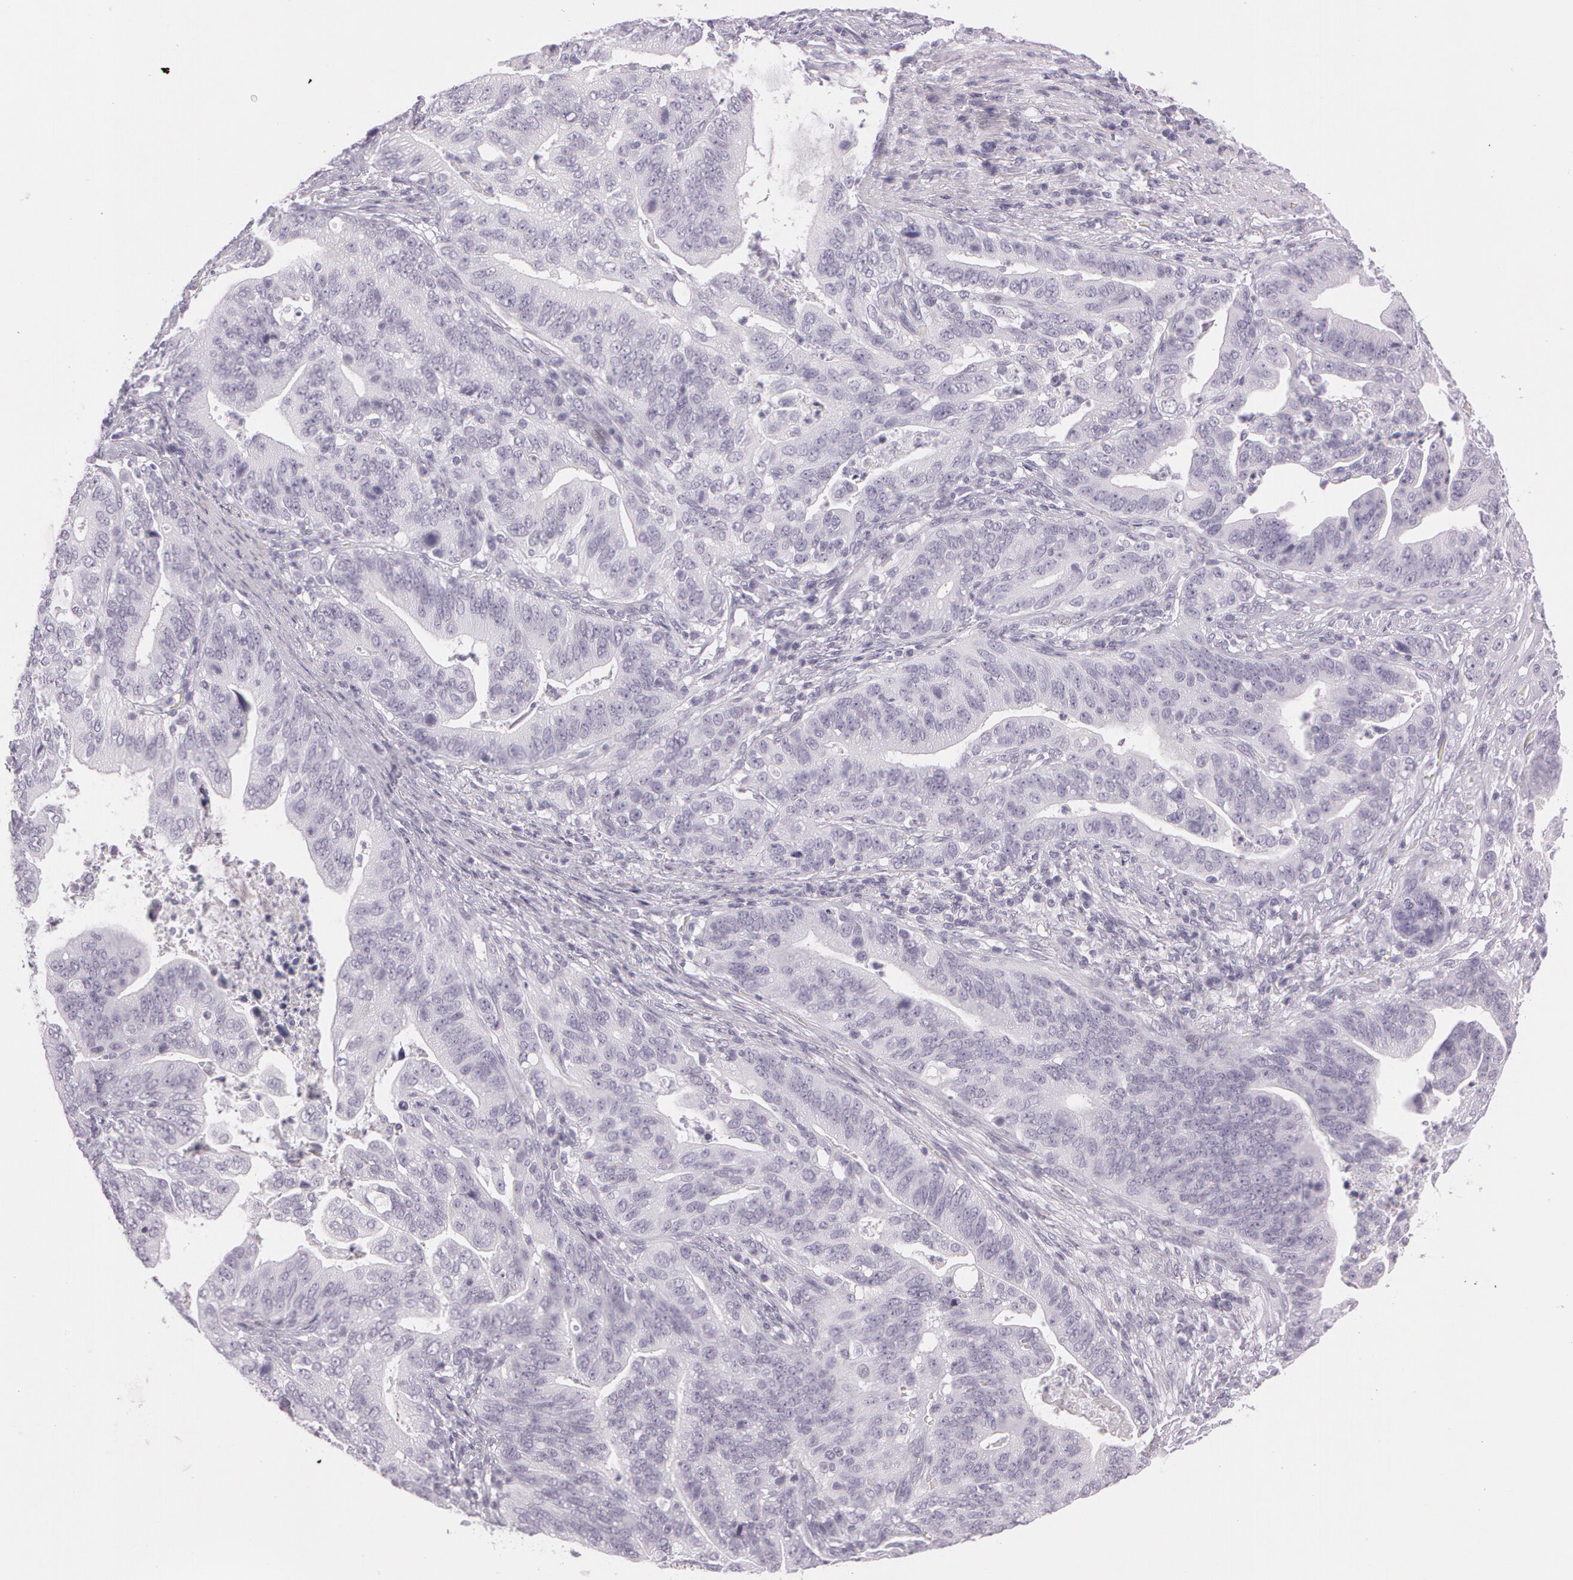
{"staining": {"intensity": "negative", "quantity": "none", "location": "none"}, "tissue": "stomach cancer", "cell_type": "Tumor cells", "image_type": "cancer", "snomed": [{"axis": "morphology", "description": "Adenocarcinoma, NOS"}, {"axis": "topography", "description": "Stomach, upper"}], "caption": "IHC of stomach cancer (adenocarcinoma) exhibits no staining in tumor cells.", "gene": "OTC", "patient": {"sex": "female", "age": 50}}